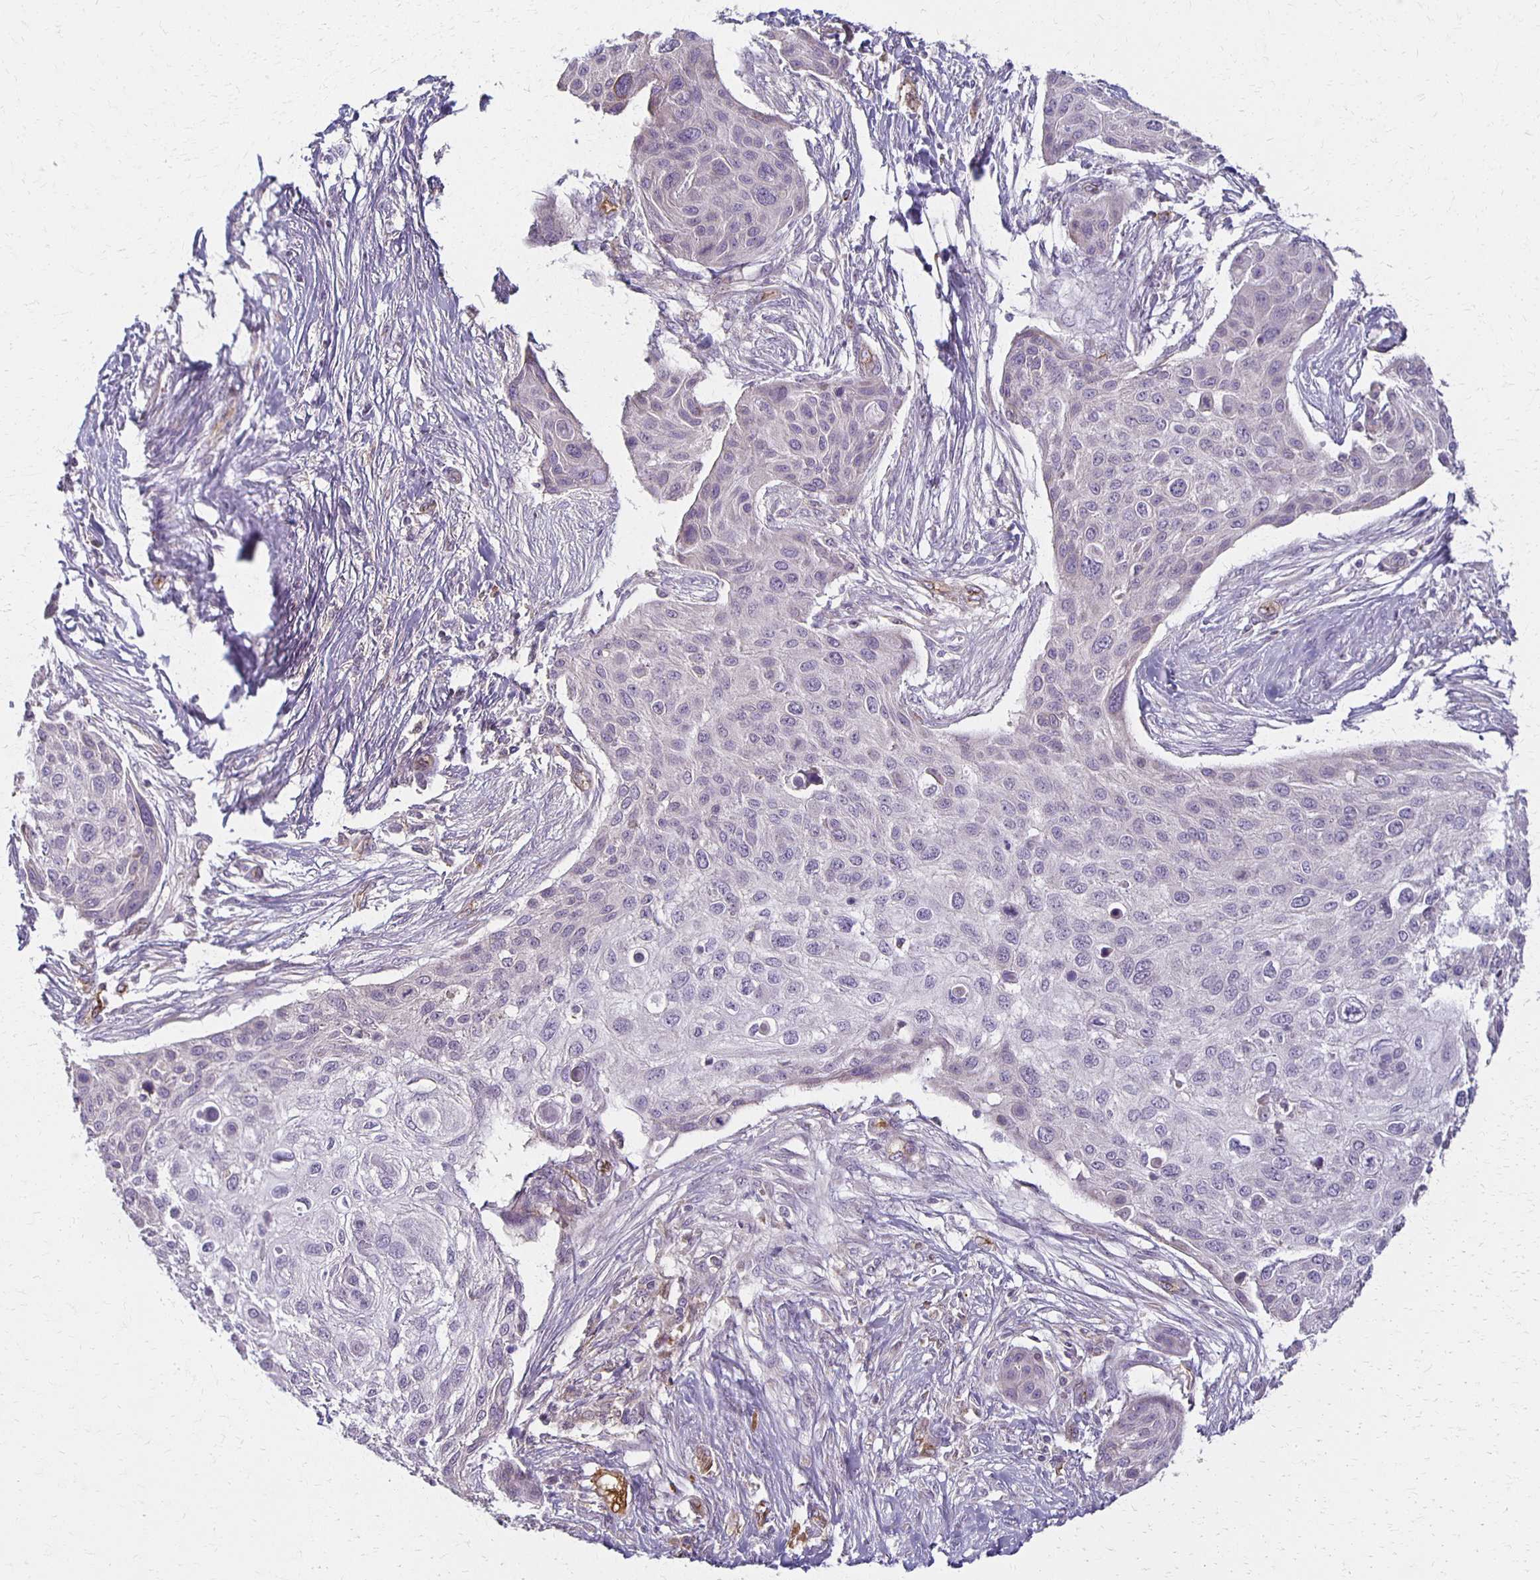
{"staining": {"intensity": "weak", "quantity": "<25%", "location": "cytoplasmic/membranous"}, "tissue": "skin cancer", "cell_type": "Tumor cells", "image_type": "cancer", "snomed": [{"axis": "morphology", "description": "Squamous cell carcinoma, NOS"}, {"axis": "topography", "description": "Skin"}], "caption": "The histopathology image exhibits no staining of tumor cells in skin cancer (squamous cell carcinoma). Brightfield microscopy of immunohistochemistry (IHC) stained with DAB (3,3'-diaminobenzidine) (brown) and hematoxylin (blue), captured at high magnification.", "gene": "GPX4", "patient": {"sex": "female", "age": 87}}